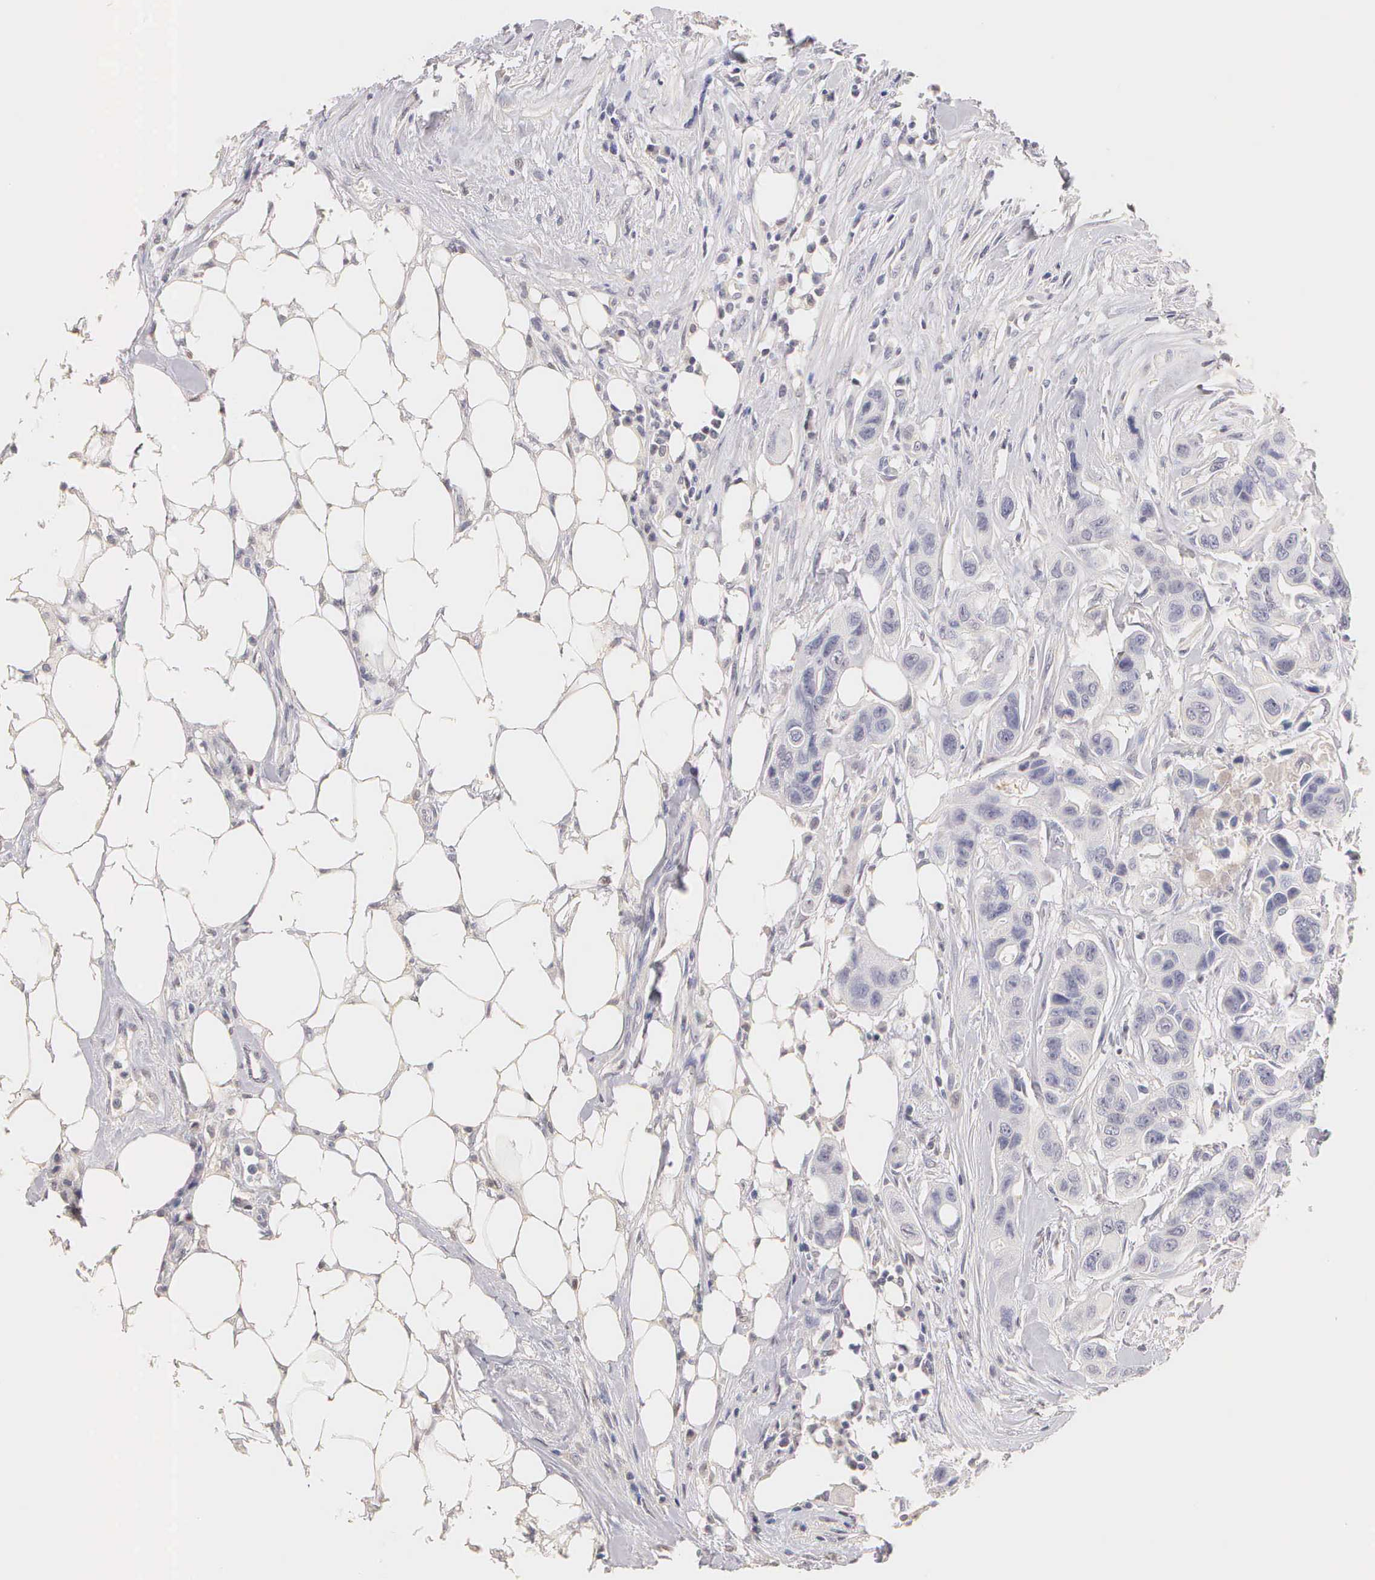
{"staining": {"intensity": "negative", "quantity": "none", "location": "none"}, "tissue": "colorectal cancer", "cell_type": "Tumor cells", "image_type": "cancer", "snomed": [{"axis": "morphology", "description": "Adenocarcinoma, NOS"}, {"axis": "topography", "description": "Colon"}], "caption": "Image shows no significant protein positivity in tumor cells of colorectal adenocarcinoma.", "gene": "ESR1", "patient": {"sex": "female", "age": 70}}